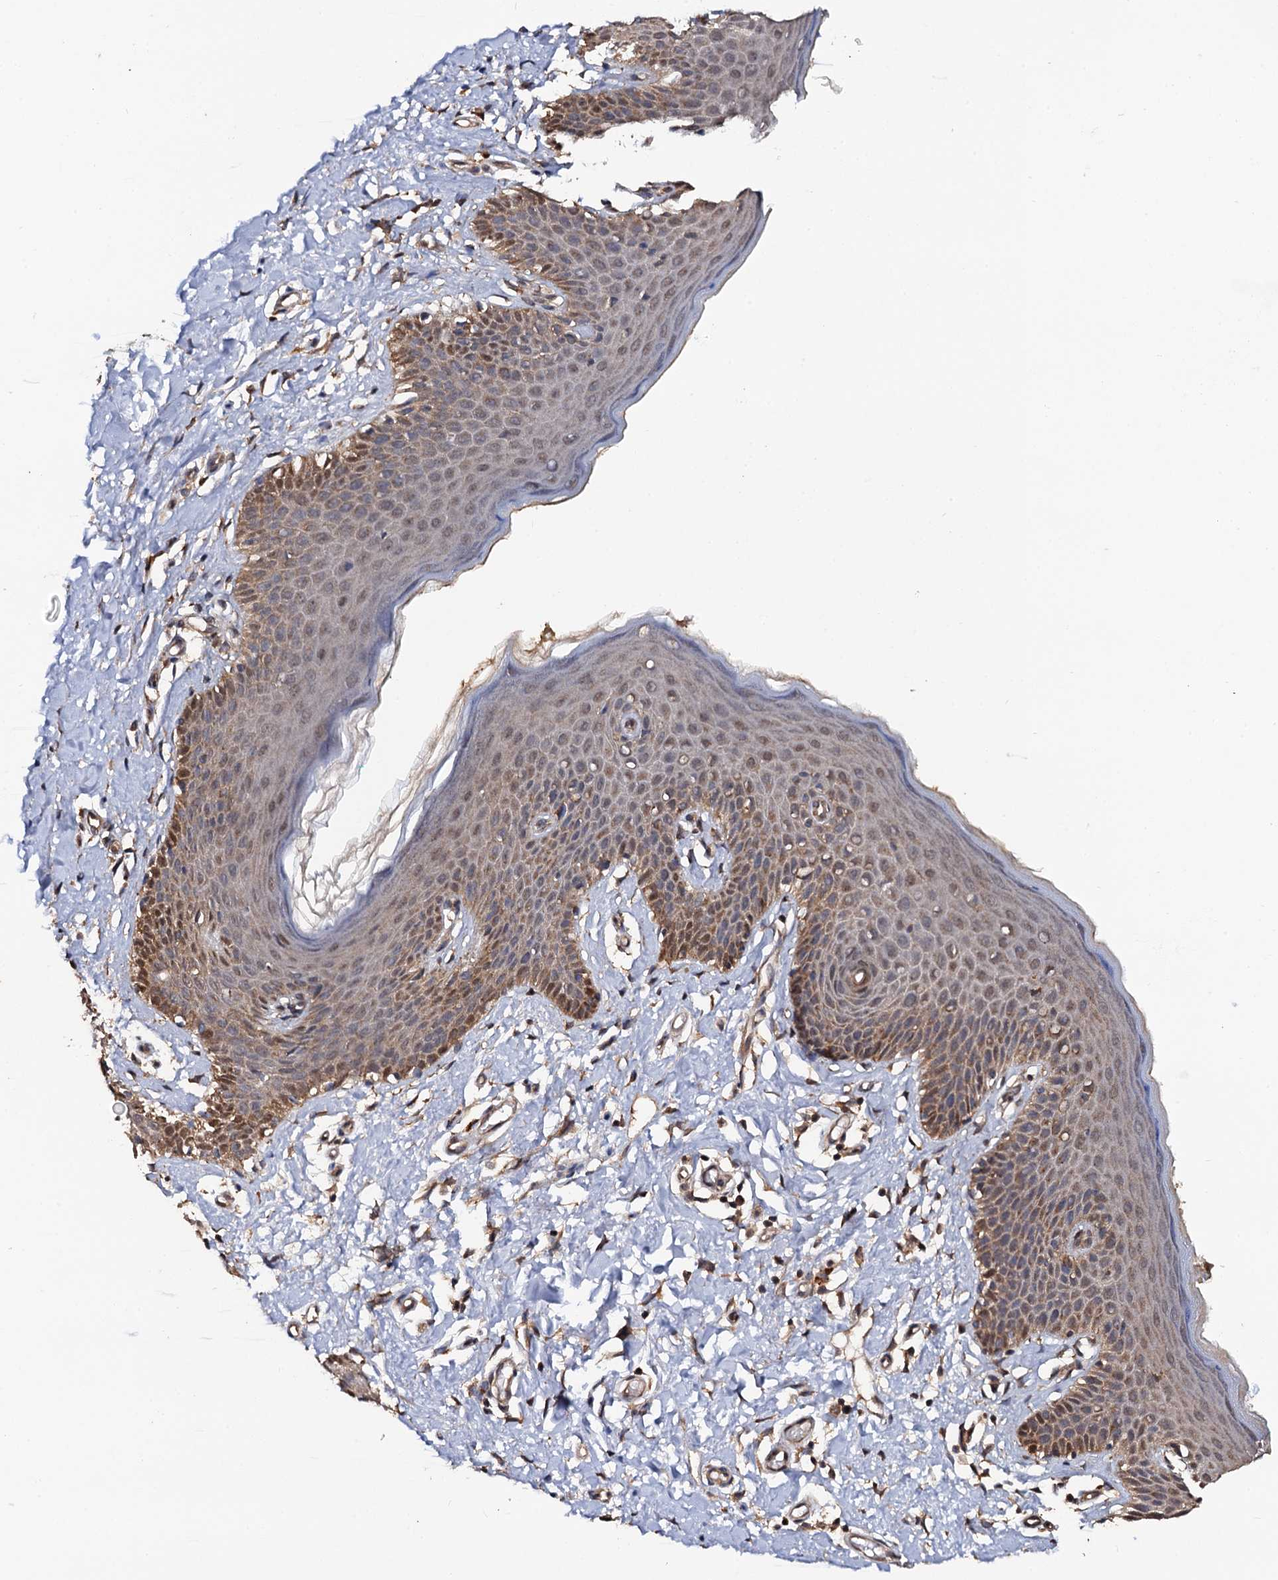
{"staining": {"intensity": "moderate", "quantity": "25%-75%", "location": "cytoplasmic/membranous"}, "tissue": "skin", "cell_type": "Epidermal cells", "image_type": "normal", "snomed": [{"axis": "morphology", "description": "Normal tissue, NOS"}, {"axis": "topography", "description": "Vulva"}], "caption": "Skin was stained to show a protein in brown. There is medium levels of moderate cytoplasmic/membranous staining in about 25%-75% of epidermal cells. (DAB (3,3'-diaminobenzidine) IHC, brown staining for protein, blue staining for nuclei).", "gene": "MIER2", "patient": {"sex": "female", "age": 66}}